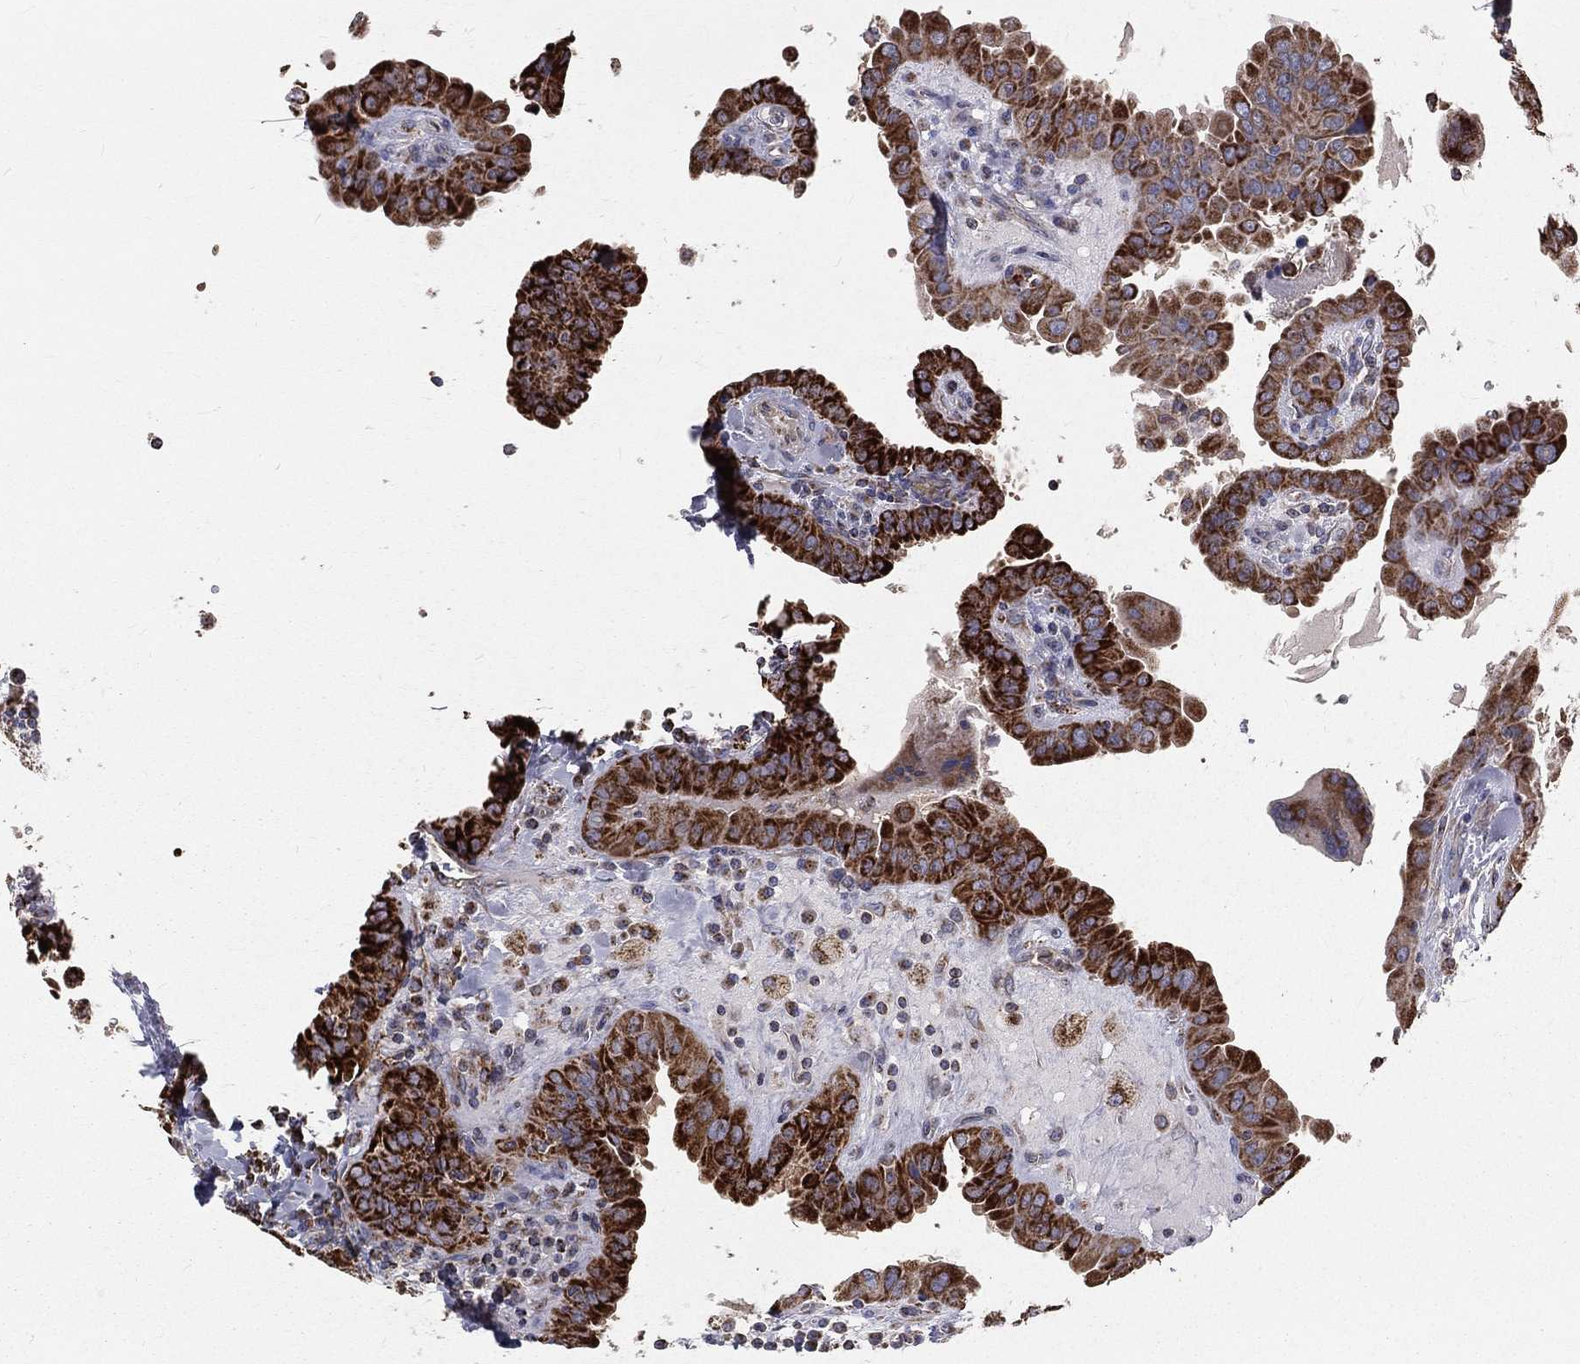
{"staining": {"intensity": "strong", "quantity": ">75%", "location": "cytoplasmic/membranous"}, "tissue": "thyroid cancer", "cell_type": "Tumor cells", "image_type": "cancer", "snomed": [{"axis": "morphology", "description": "Papillary adenocarcinoma, NOS"}, {"axis": "topography", "description": "Thyroid gland"}], "caption": "Strong cytoplasmic/membranous protein expression is present in approximately >75% of tumor cells in papillary adenocarcinoma (thyroid).", "gene": "HADH", "patient": {"sex": "female", "age": 37}}